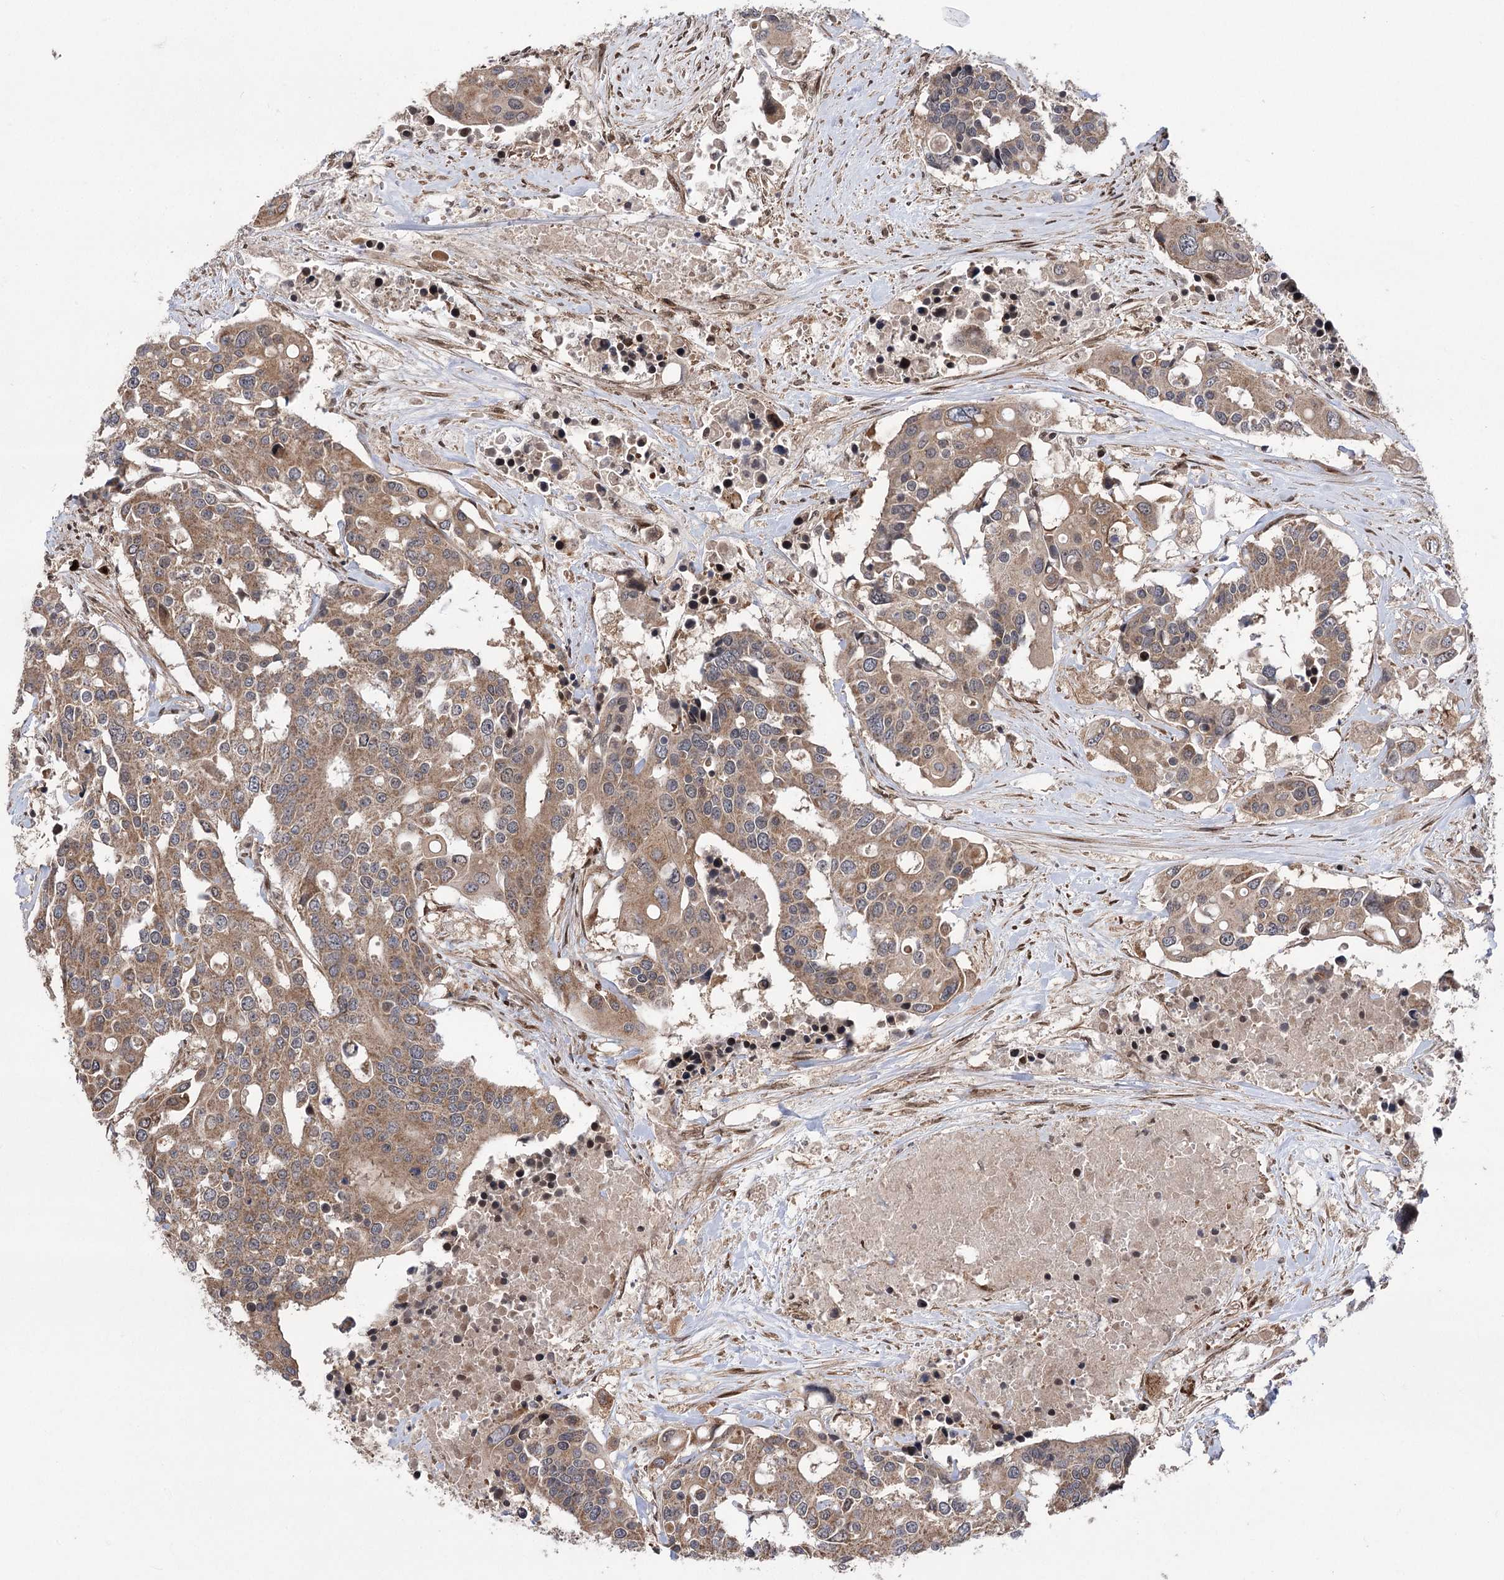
{"staining": {"intensity": "moderate", "quantity": ">75%", "location": "cytoplasmic/membranous"}, "tissue": "colorectal cancer", "cell_type": "Tumor cells", "image_type": "cancer", "snomed": [{"axis": "morphology", "description": "Adenocarcinoma, NOS"}, {"axis": "topography", "description": "Colon"}], "caption": "A brown stain highlights moderate cytoplasmic/membranous staining of a protein in colorectal cancer tumor cells. The protein of interest is stained brown, and the nuclei are stained in blue (DAB (3,3'-diaminobenzidine) IHC with brightfield microscopy, high magnification).", "gene": "TENM2", "patient": {"sex": "male", "age": 77}}